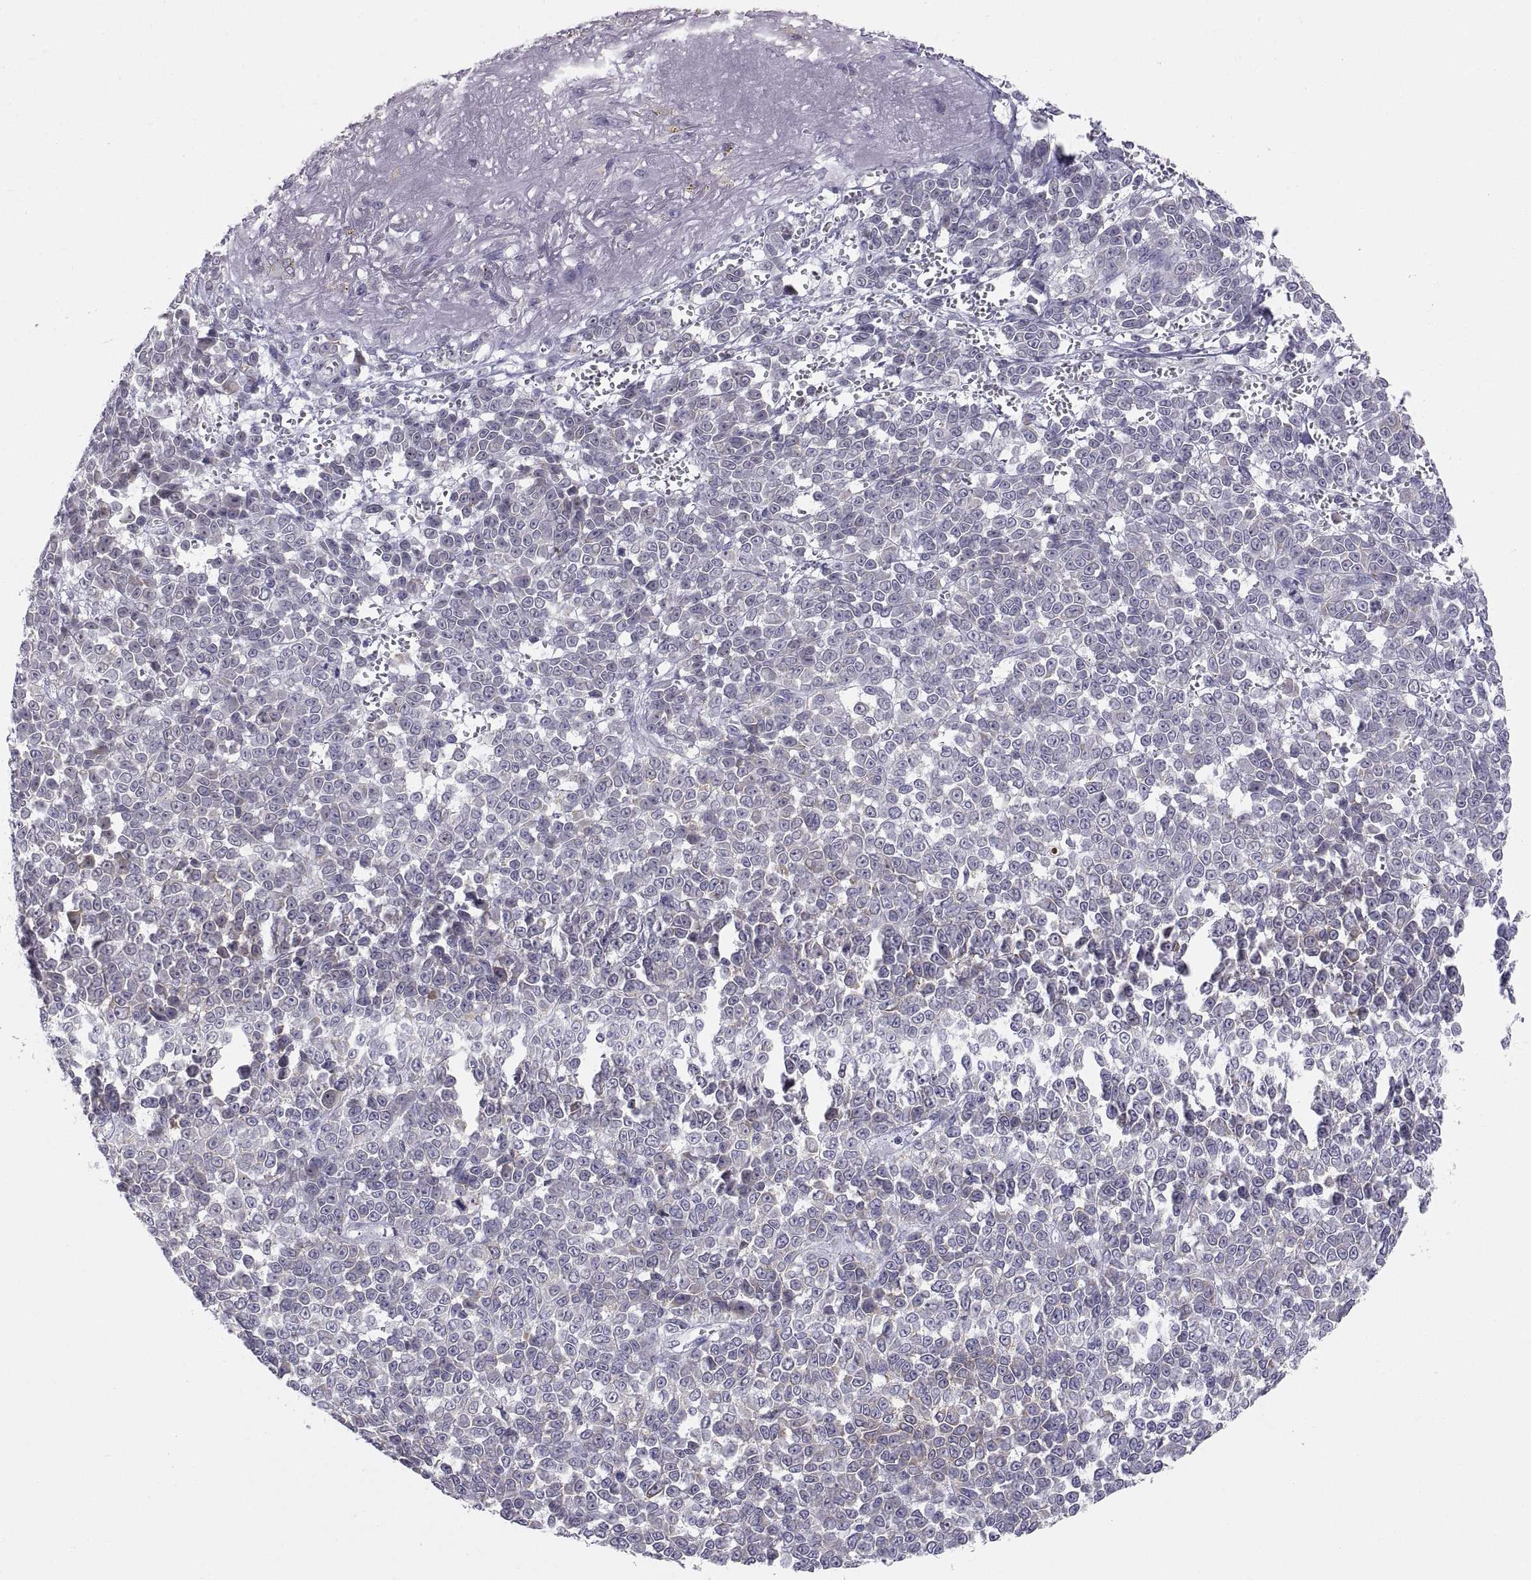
{"staining": {"intensity": "moderate", "quantity": "<25%", "location": "cytoplasmic/membranous"}, "tissue": "melanoma", "cell_type": "Tumor cells", "image_type": "cancer", "snomed": [{"axis": "morphology", "description": "Malignant melanoma, NOS"}, {"axis": "topography", "description": "Skin"}], "caption": "Malignant melanoma stained with a protein marker shows moderate staining in tumor cells.", "gene": "ERO1A", "patient": {"sex": "female", "age": 95}}